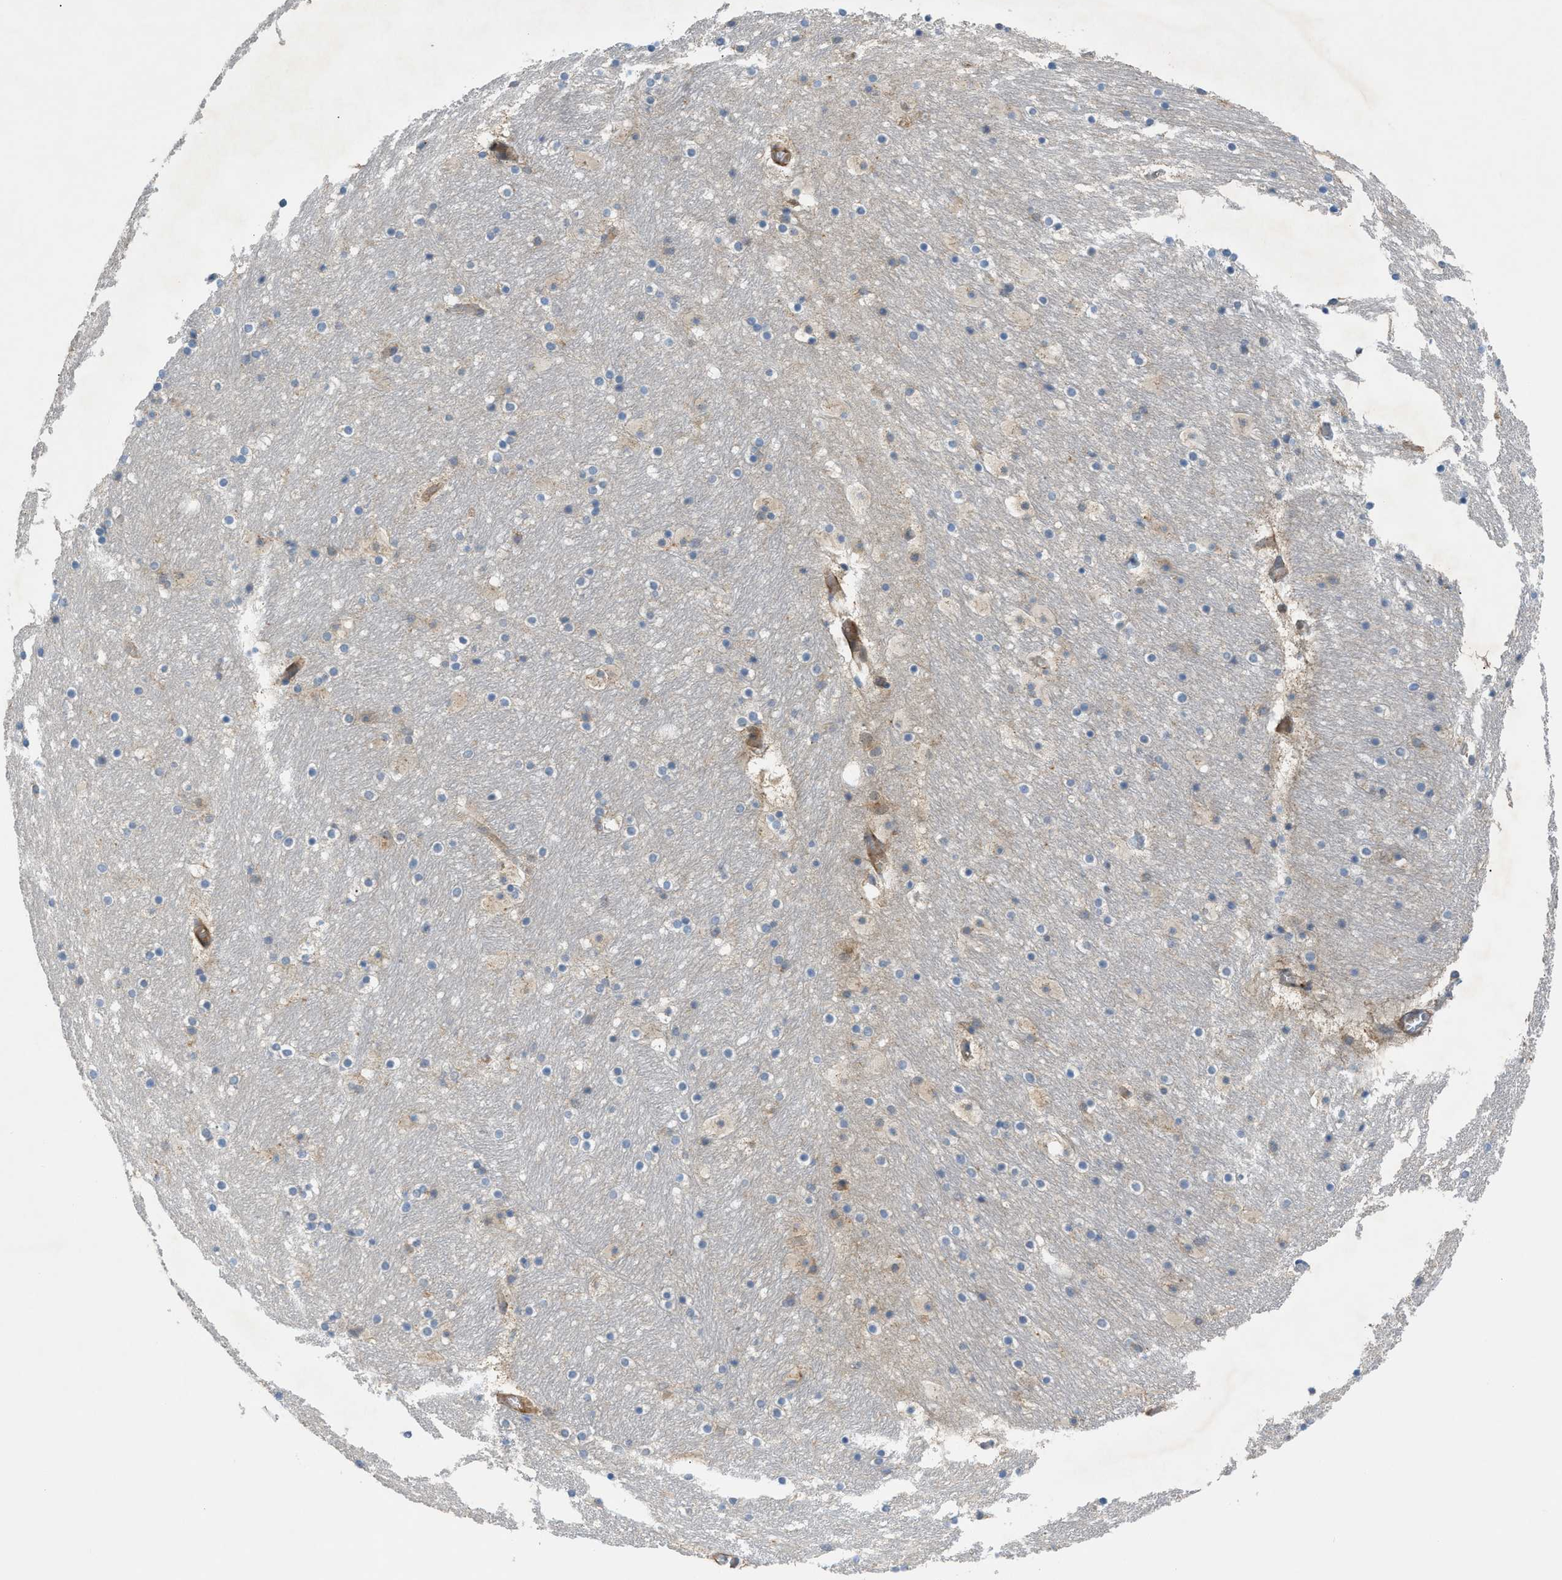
{"staining": {"intensity": "negative", "quantity": "none", "location": "none"}, "tissue": "hippocampus", "cell_type": "Glial cells", "image_type": "normal", "snomed": [{"axis": "morphology", "description": "Normal tissue, NOS"}, {"axis": "topography", "description": "Hippocampus"}], "caption": "A histopathology image of human hippocampus is negative for staining in glial cells. (DAB (3,3'-diaminobenzidine) IHC visualized using brightfield microscopy, high magnification).", "gene": "TRAK2", "patient": {"sex": "male", "age": 45}}